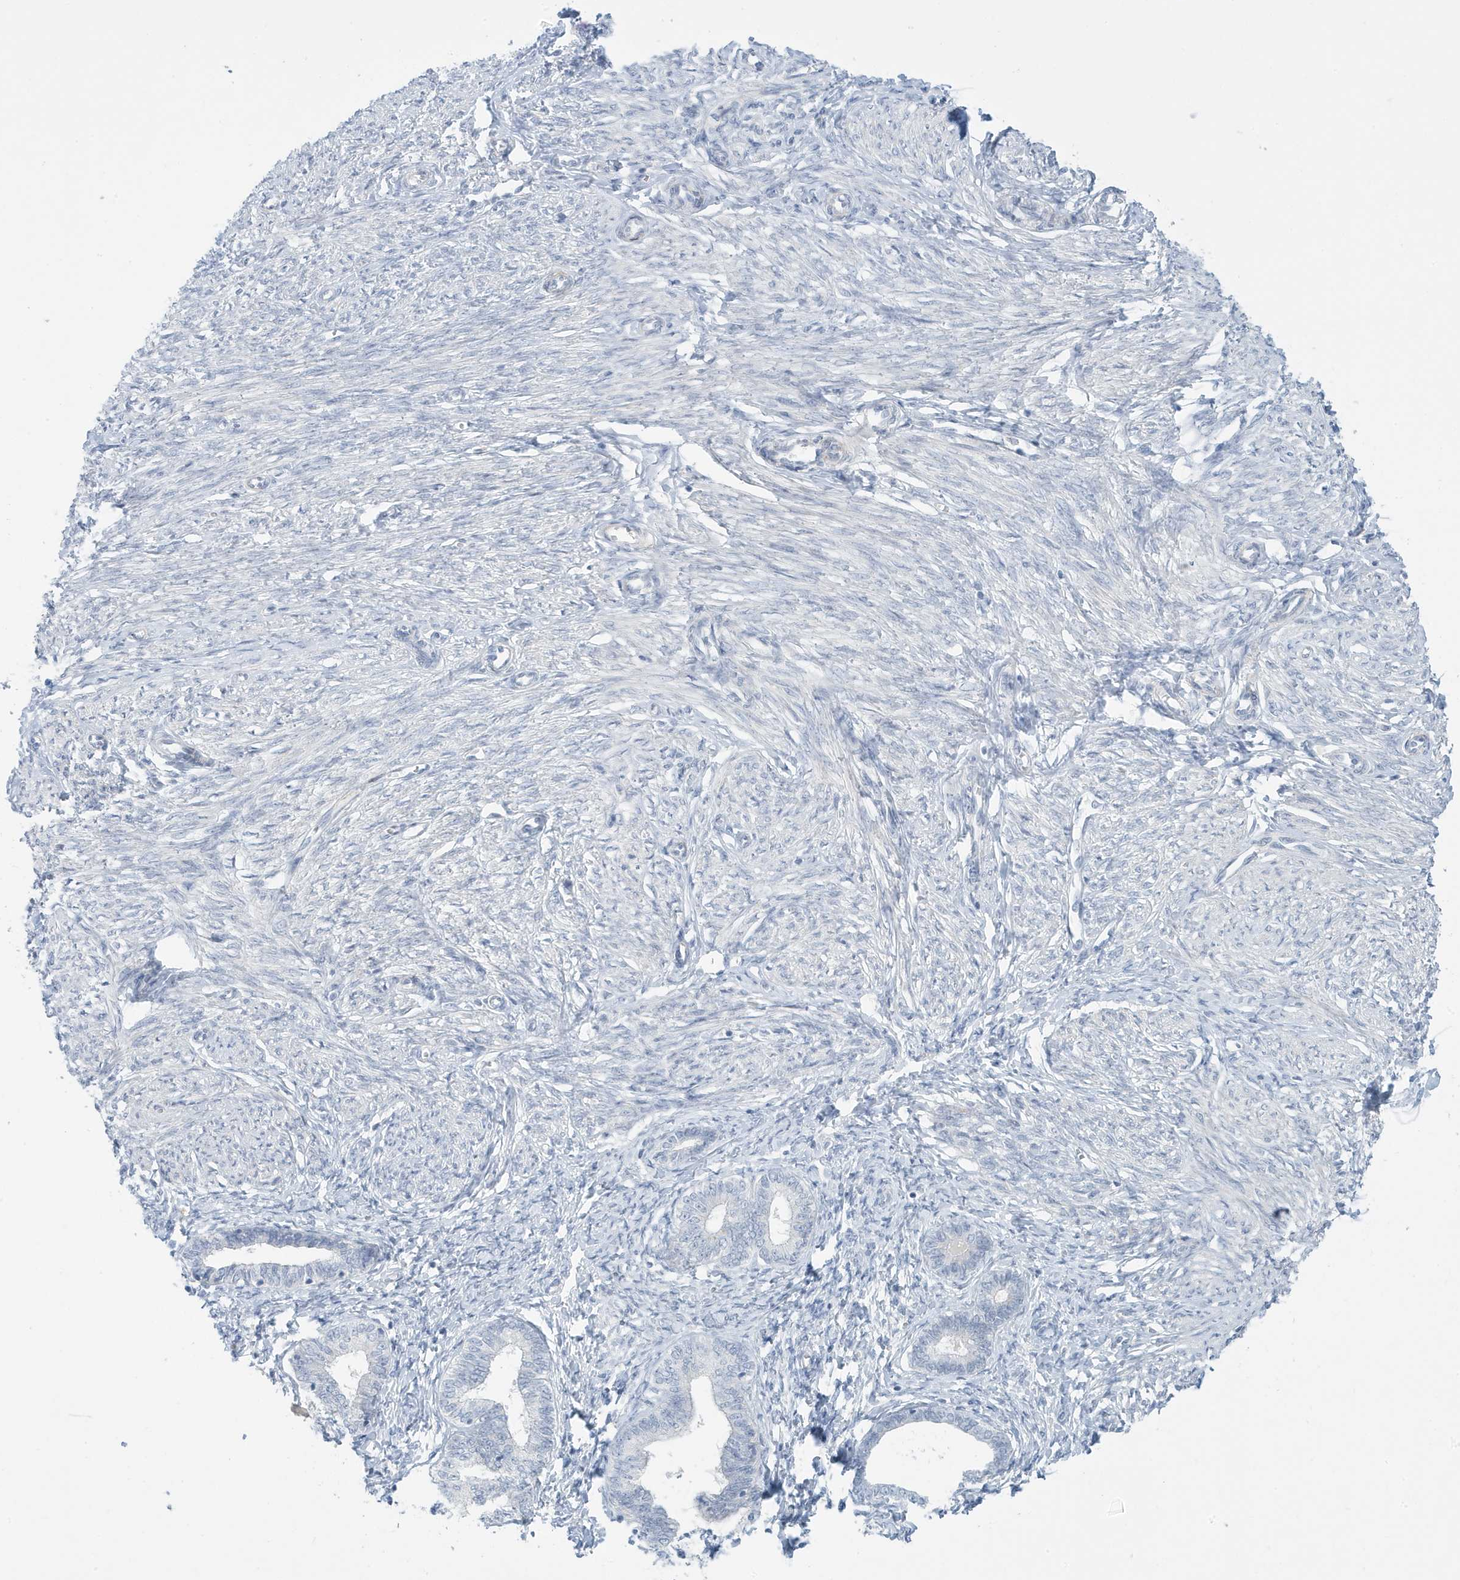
{"staining": {"intensity": "negative", "quantity": "none", "location": "none"}, "tissue": "endometrium", "cell_type": "Cells in endometrial stroma", "image_type": "normal", "snomed": [{"axis": "morphology", "description": "Normal tissue, NOS"}, {"axis": "topography", "description": "Endometrium"}], "caption": "Immunohistochemistry (IHC) of normal human endometrium reveals no expression in cells in endometrial stroma.", "gene": "PERM1", "patient": {"sex": "female", "age": 72}}